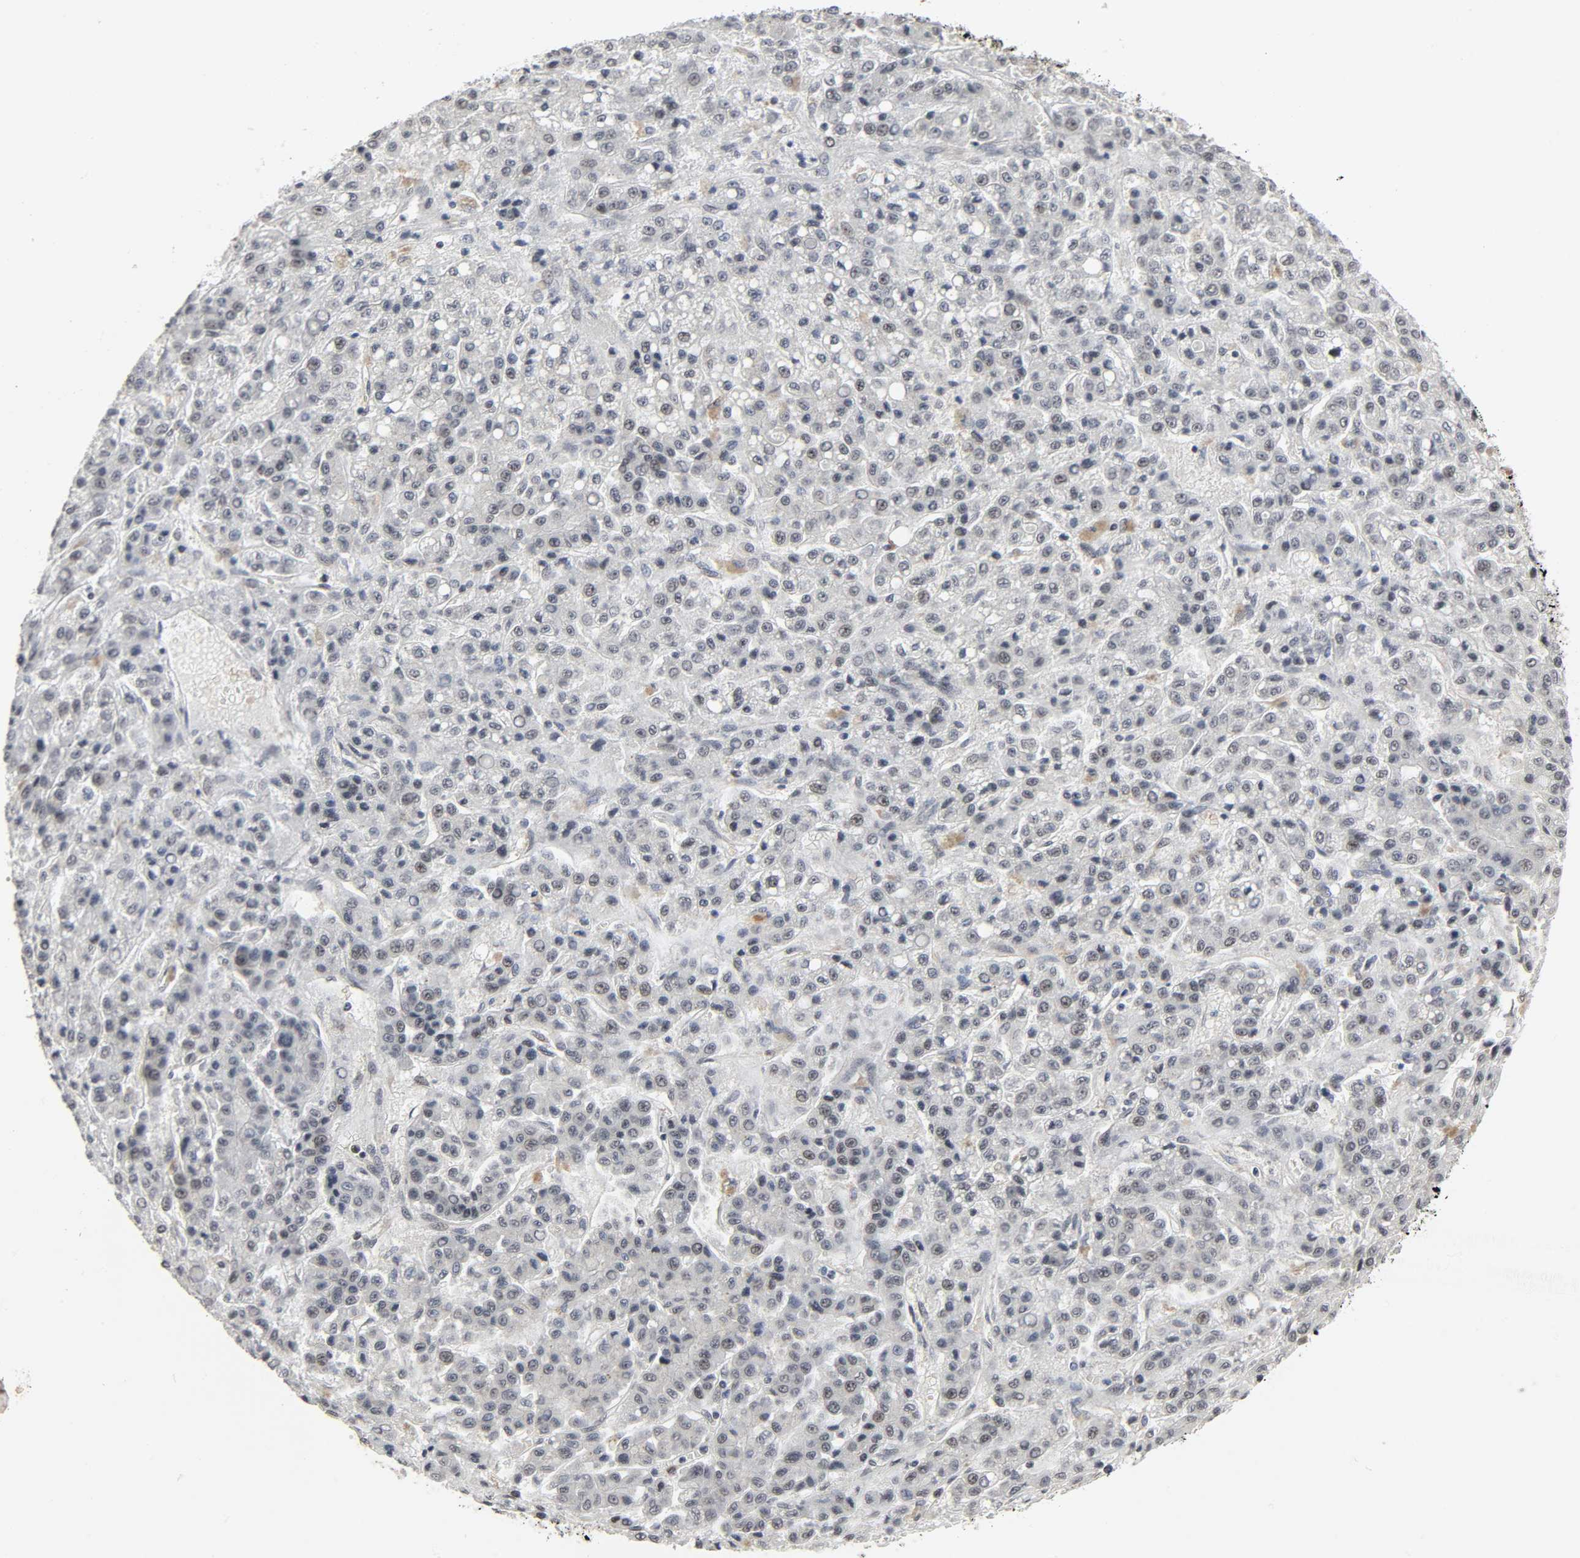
{"staining": {"intensity": "weak", "quantity": "<25%", "location": "nuclear"}, "tissue": "liver cancer", "cell_type": "Tumor cells", "image_type": "cancer", "snomed": [{"axis": "morphology", "description": "Carcinoma, Hepatocellular, NOS"}, {"axis": "topography", "description": "Liver"}], "caption": "An immunohistochemistry micrograph of liver cancer (hepatocellular carcinoma) is shown. There is no staining in tumor cells of liver cancer (hepatocellular carcinoma).", "gene": "MUC1", "patient": {"sex": "male", "age": 70}}